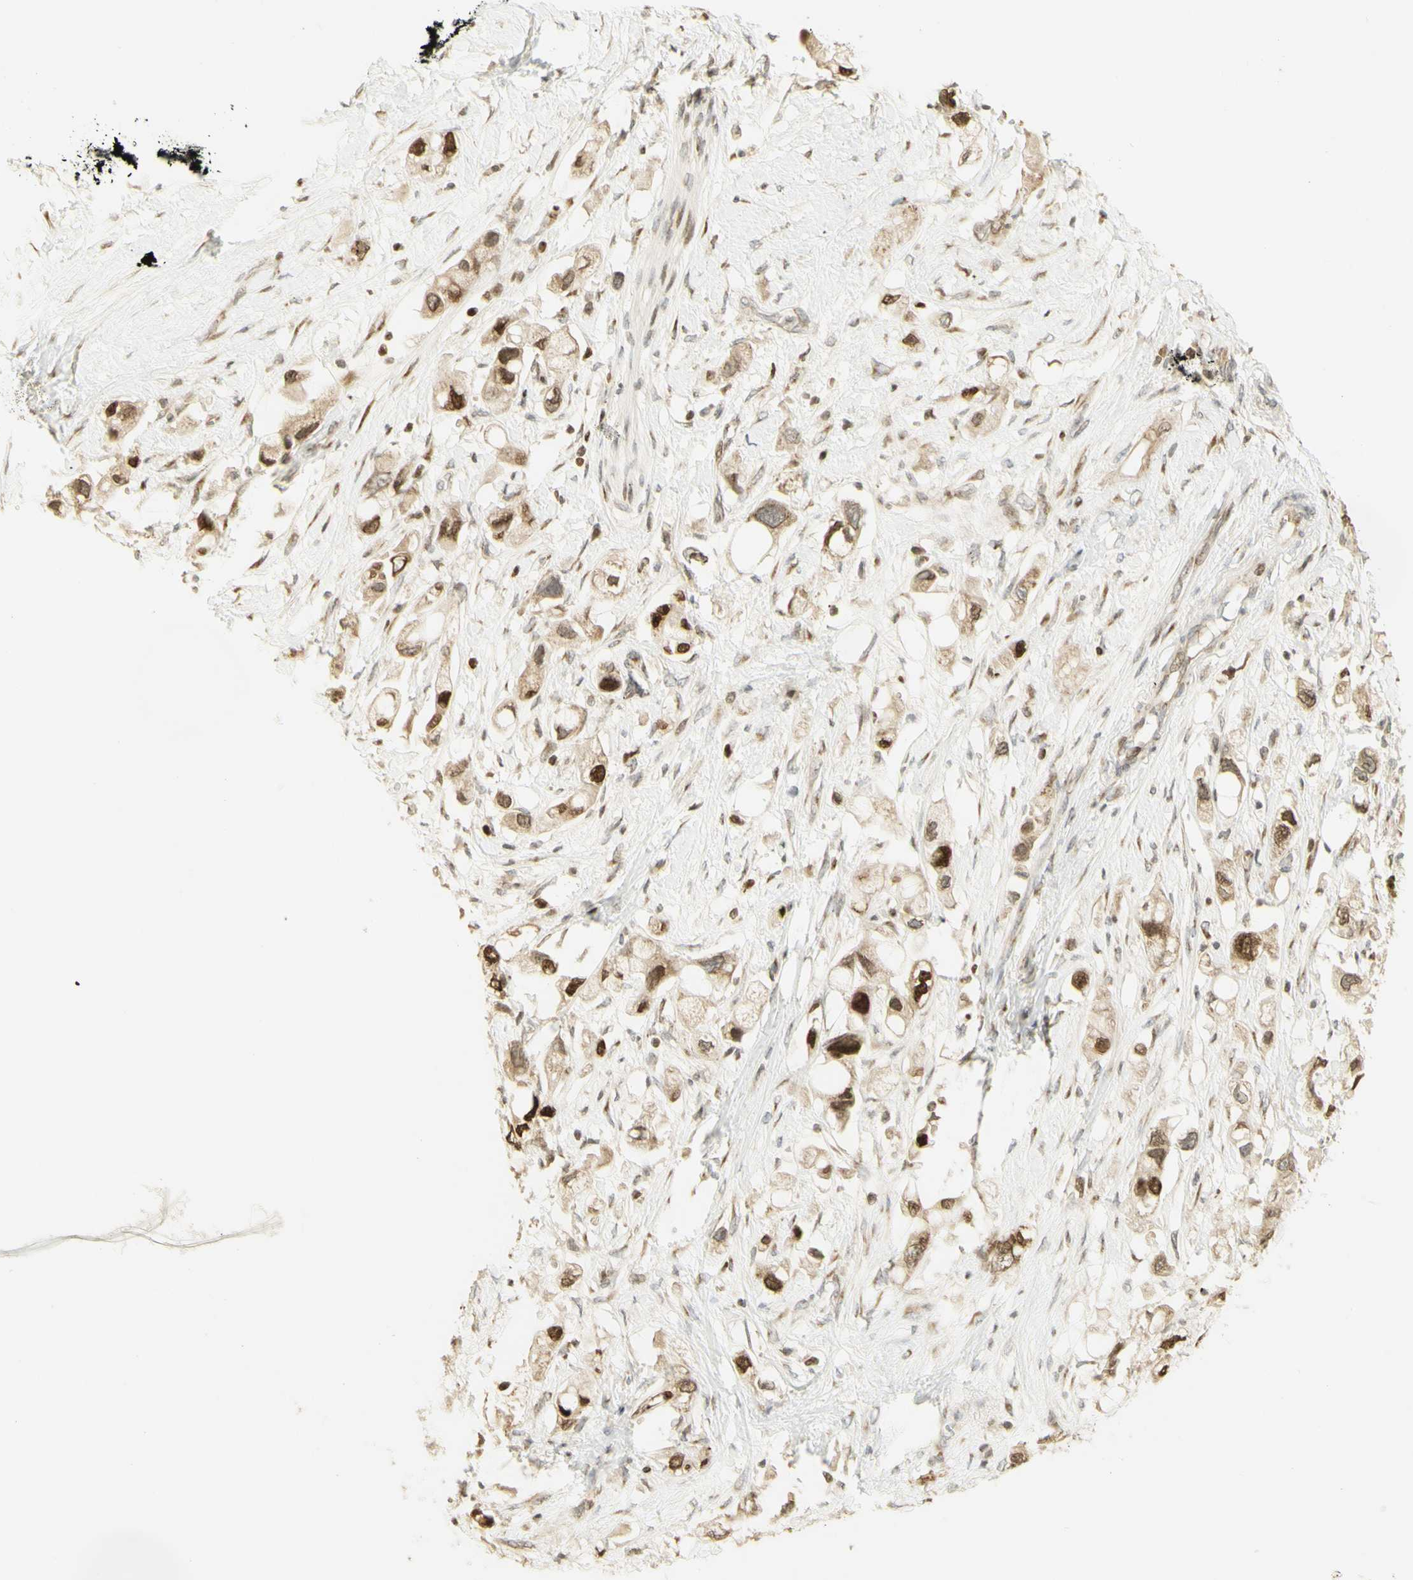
{"staining": {"intensity": "strong", "quantity": "<25%", "location": "cytoplasmic/membranous,nuclear"}, "tissue": "pancreatic cancer", "cell_type": "Tumor cells", "image_type": "cancer", "snomed": [{"axis": "morphology", "description": "Adenocarcinoma, NOS"}, {"axis": "topography", "description": "Pancreas"}], "caption": "A photomicrograph showing strong cytoplasmic/membranous and nuclear expression in about <25% of tumor cells in adenocarcinoma (pancreatic), as visualized by brown immunohistochemical staining.", "gene": "KIF11", "patient": {"sex": "female", "age": 56}}